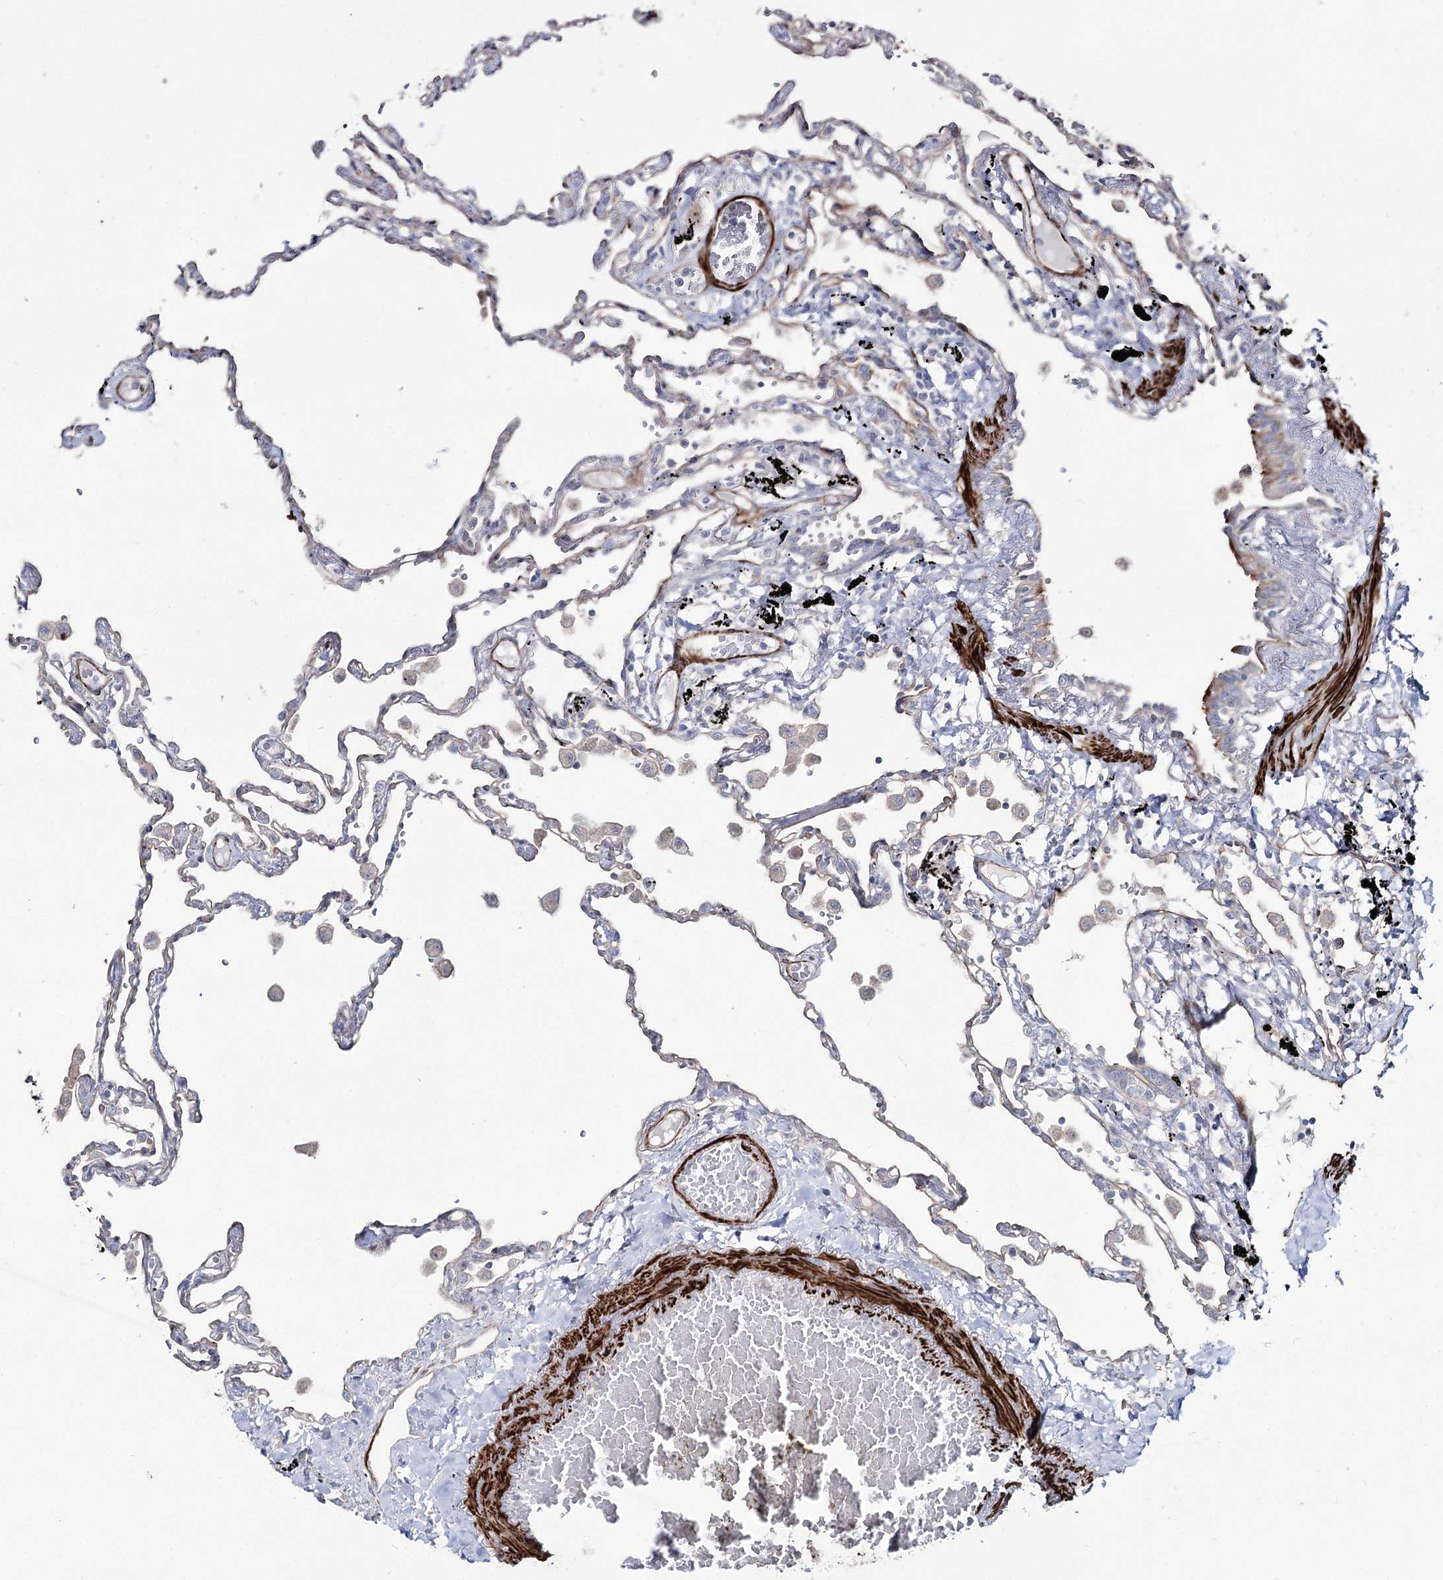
{"staining": {"intensity": "weak", "quantity": "<25%", "location": "cytoplasmic/membranous"}, "tissue": "lung", "cell_type": "Alveolar cells", "image_type": "normal", "snomed": [{"axis": "morphology", "description": "Normal tissue, NOS"}, {"axis": "topography", "description": "Lung"}], "caption": "This is a image of immunohistochemistry staining of normal lung, which shows no expression in alveolar cells. Brightfield microscopy of IHC stained with DAB (brown) and hematoxylin (blue), captured at high magnification.", "gene": "SUMF1", "patient": {"sex": "female", "age": 67}}